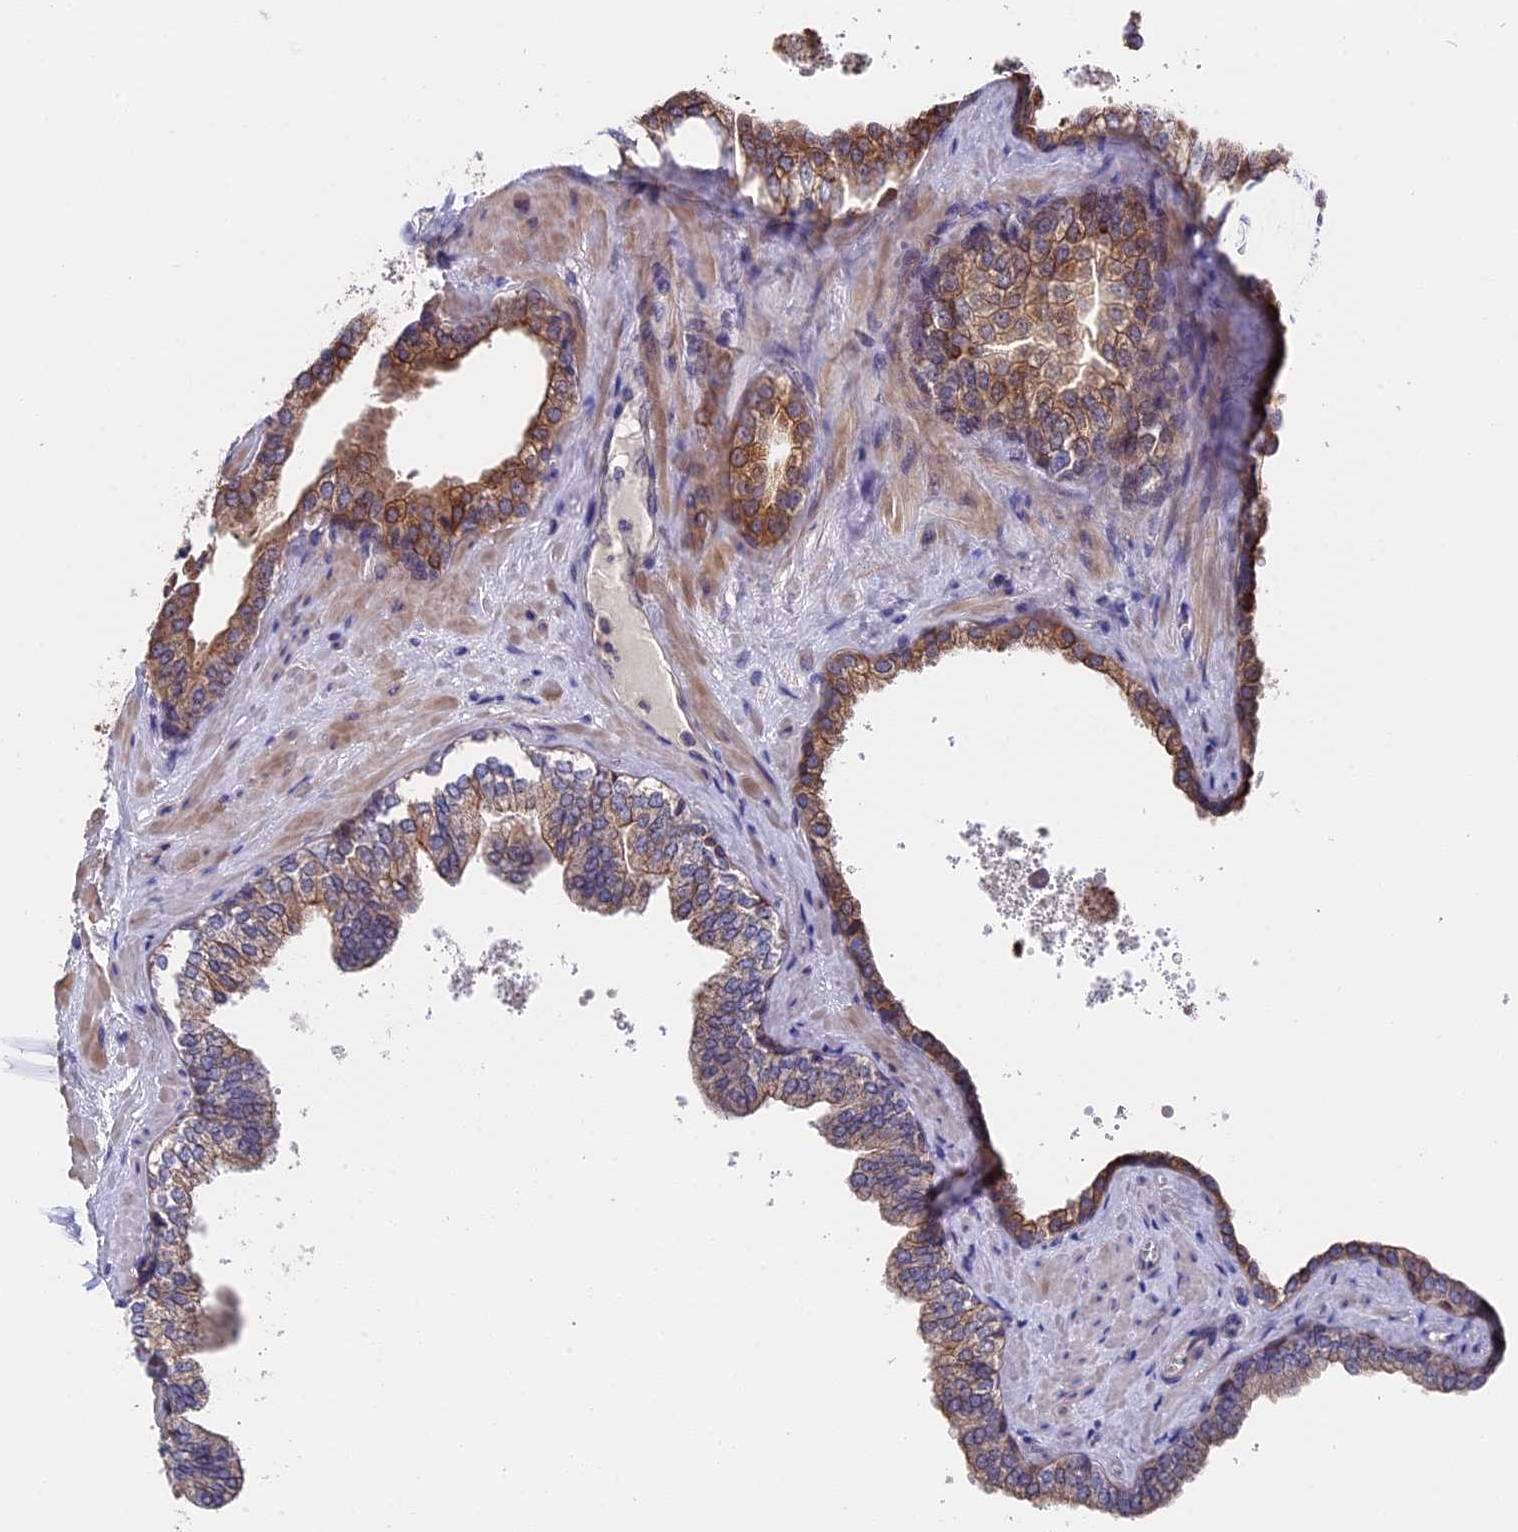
{"staining": {"intensity": "moderate", "quantity": ">75%", "location": "cytoplasmic/membranous"}, "tissue": "prostate", "cell_type": "Glandular cells", "image_type": "normal", "snomed": [{"axis": "morphology", "description": "Normal tissue, NOS"}, {"axis": "topography", "description": "Prostate"}], "caption": "DAB immunohistochemical staining of unremarkable prostate exhibits moderate cytoplasmic/membranous protein expression in about >75% of glandular cells. Nuclei are stained in blue.", "gene": "ZCCHC2", "patient": {"sex": "male", "age": 60}}